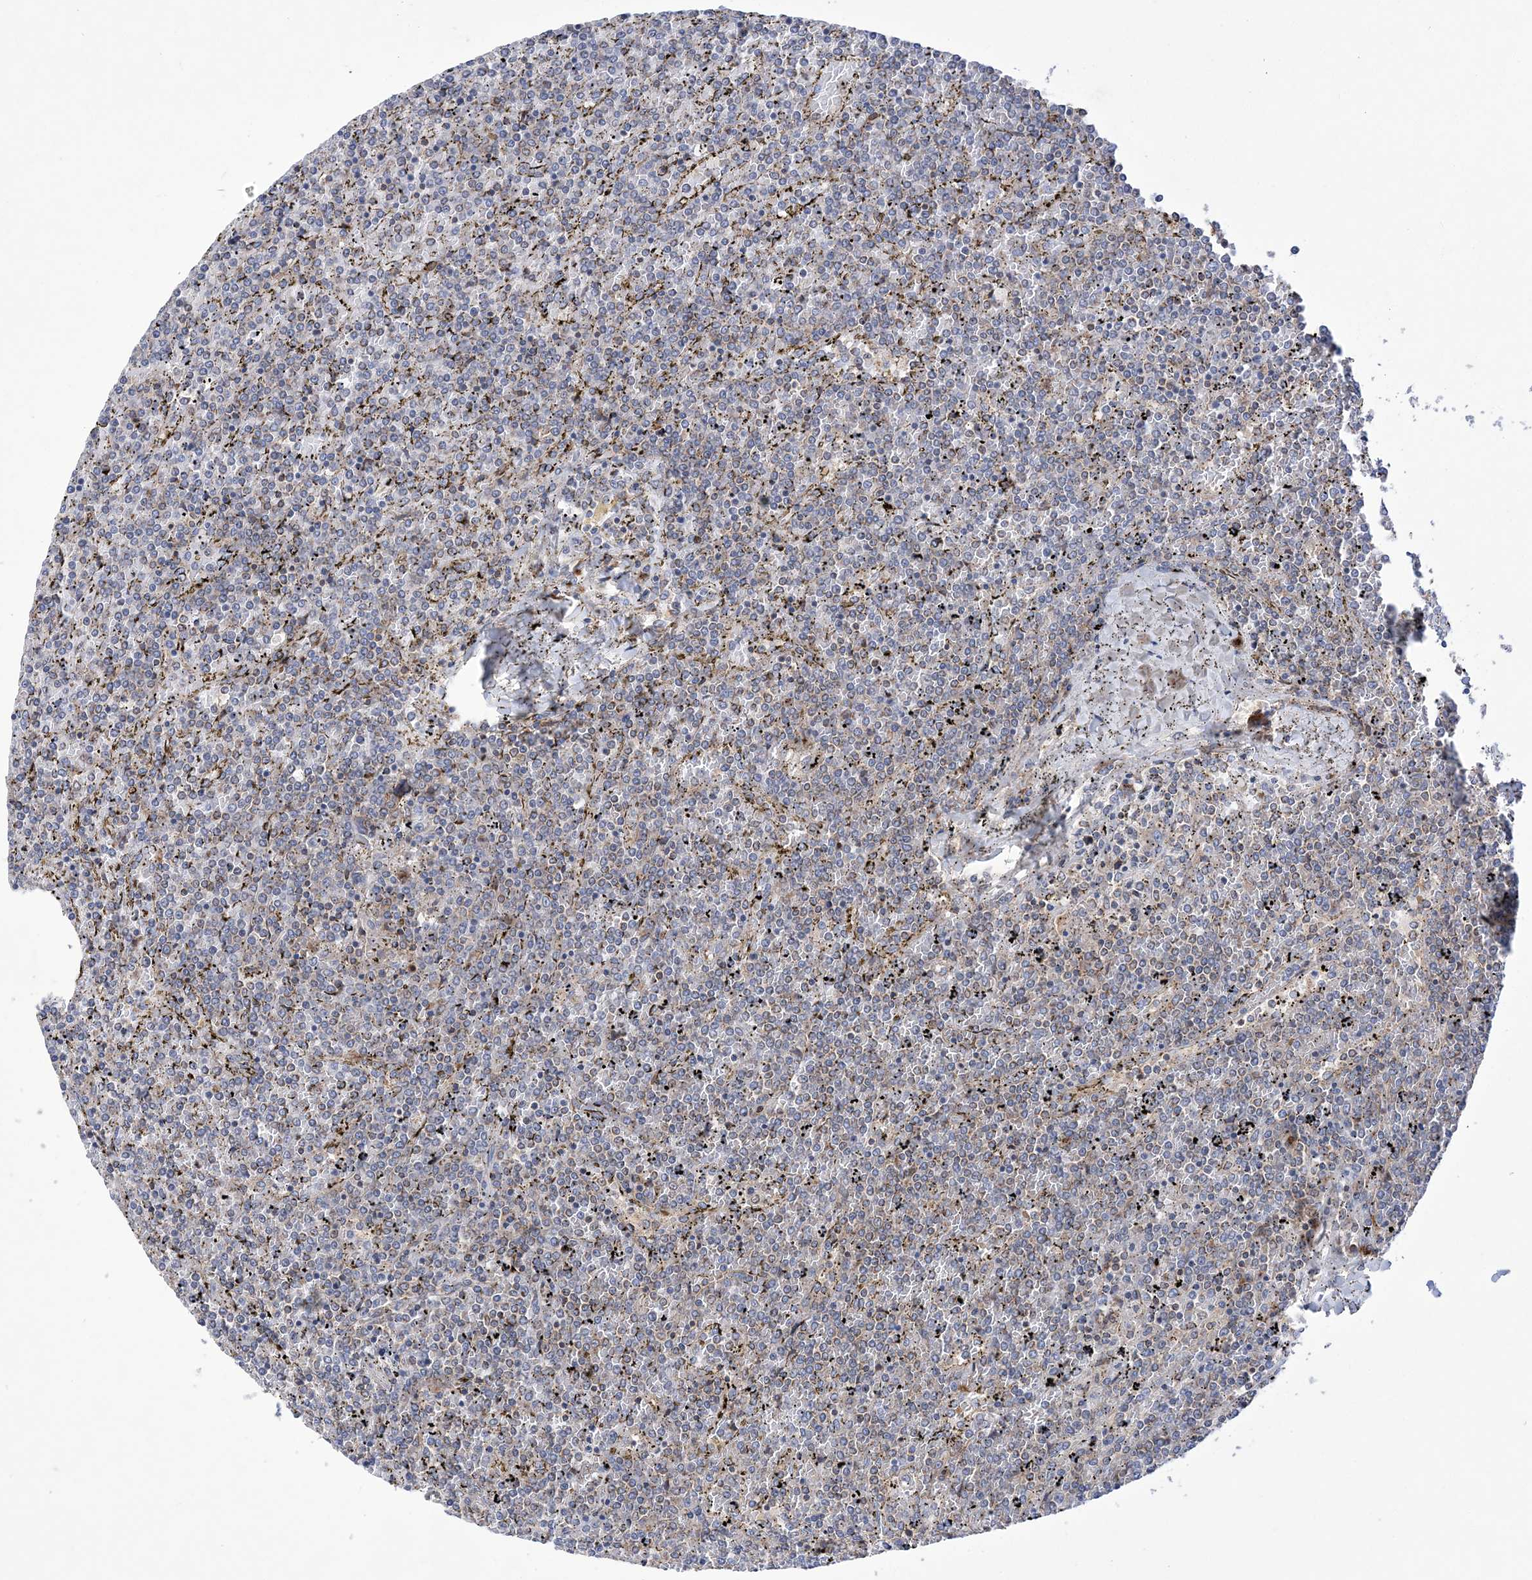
{"staining": {"intensity": "negative", "quantity": "none", "location": "none"}, "tissue": "lymphoma", "cell_type": "Tumor cells", "image_type": "cancer", "snomed": [{"axis": "morphology", "description": "Malignant lymphoma, non-Hodgkin's type, Low grade"}, {"axis": "topography", "description": "Spleen"}], "caption": "There is no significant staining in tumor cells of malignant lymphoma, non-Hodgkin's type (low-grade).", "gene": "COPB2", "patient": {"sex": "female", "age": 19}}